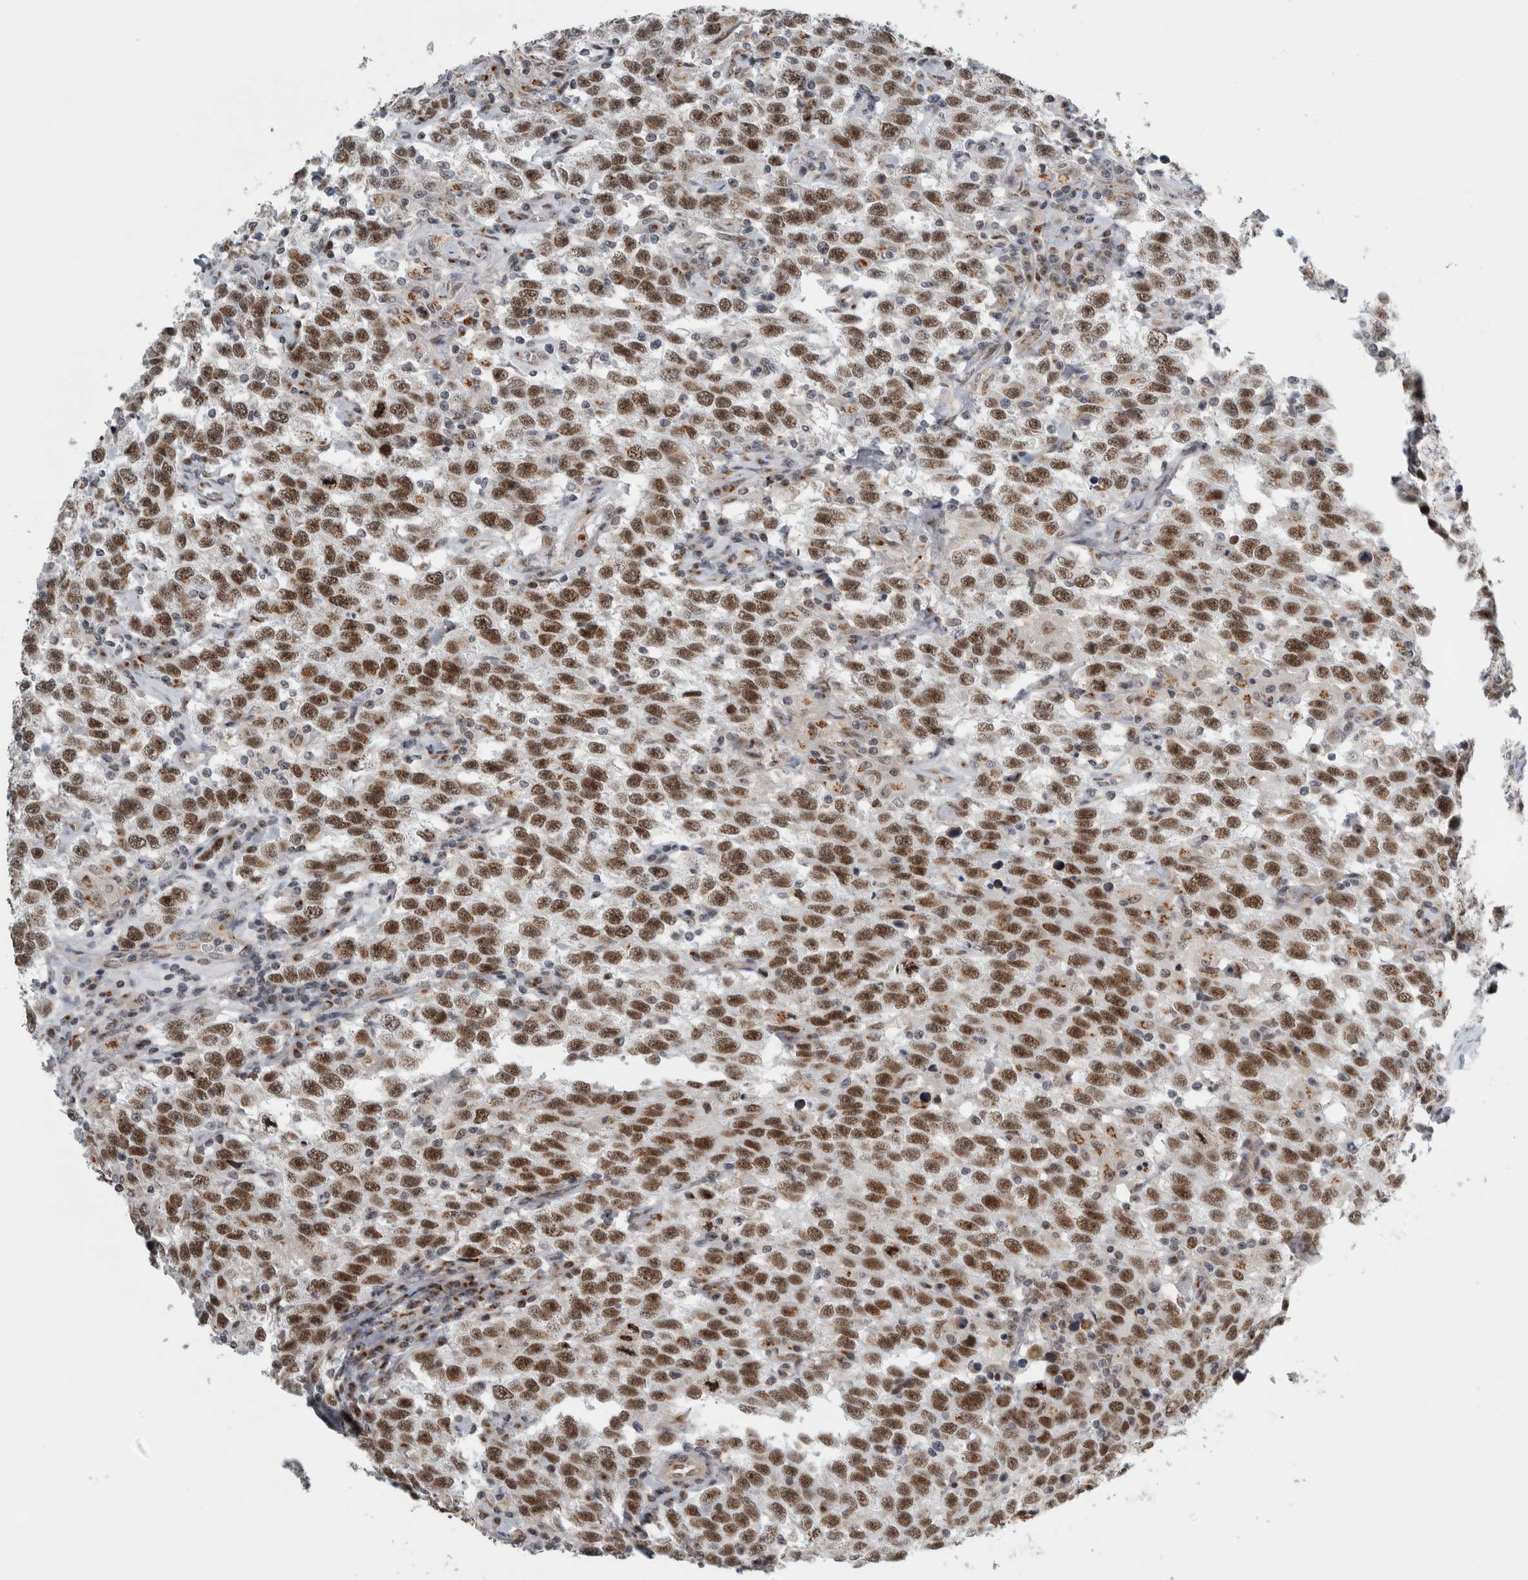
{"staining": {"intensity": "strong", "quantity": ">75%", "location": "nuclear"}, "tissue": "testis cancer", "cell_type": "Tumor cells", "image_type": "cancer", "snomed": [{"axis": "morphology", "description": "Seminoma, NOS"}, {"axis": "topography", "description": "Testis"}], "caption": "This histopathology image exhibits immunohistochemistry staining of testis cancer (seminoma), with high strong nuclear positivity in about >75% of tumor cells.", "gene": "ZMYND8", "patient": {"sex": "male", "age": 41}}